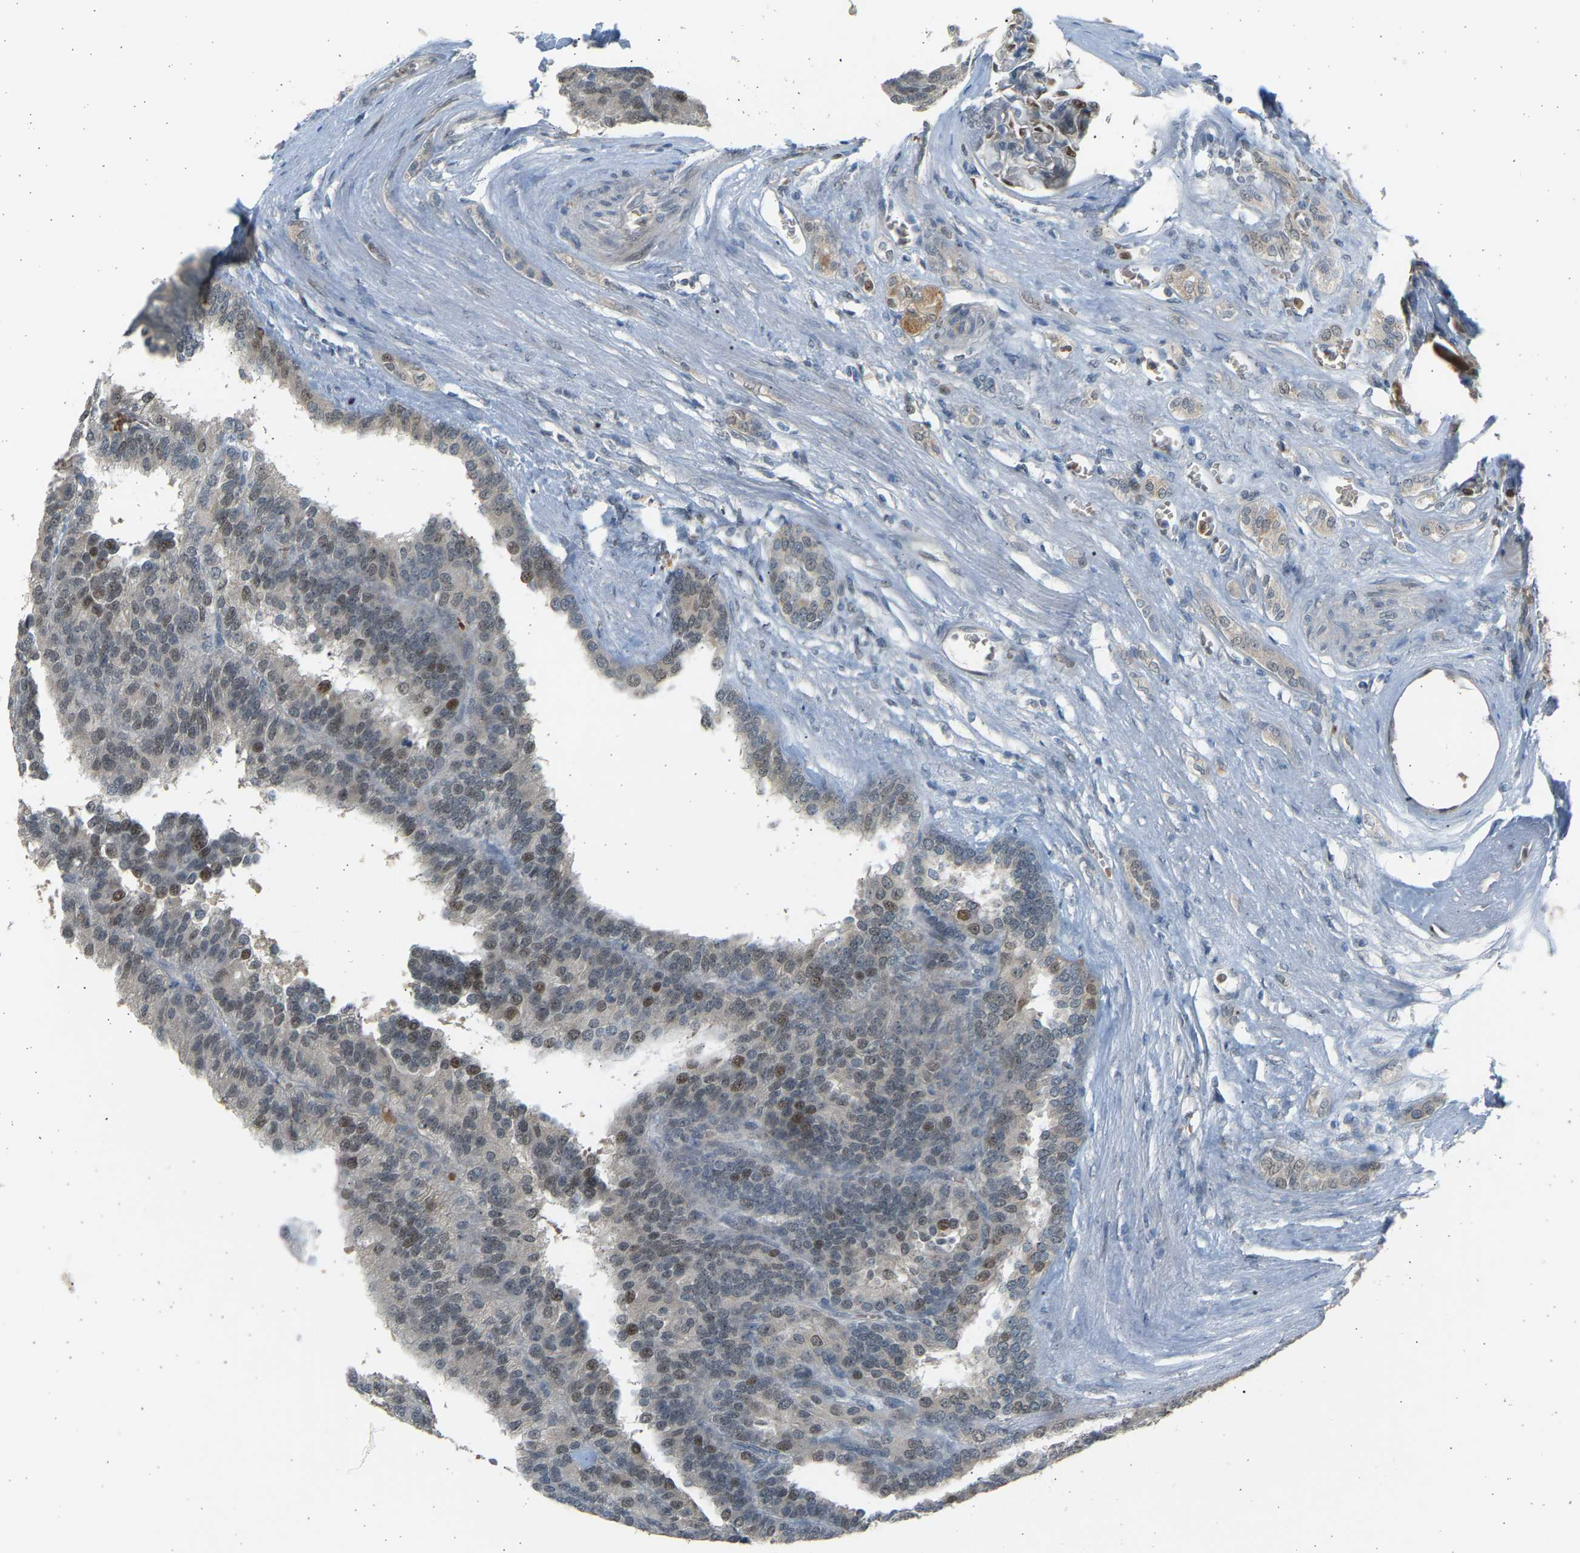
{"staining": {"intensity": "moderate", "quantity": "25%-75%", "location": "nuclear"}, "tissue": "renal cancer", "cell_type": "Tumor cells", "image_type": "cancer", "snomed": [{"axis": "morphology", "description": "Adenocarcinoma, NOS"}, {"axis": "topography", "description": "Kidney"}], "caption": "A histopathology image showing moderate nuclear expression in about 25%-75% of tumor cells in renal cancer, as visualized by brown immunohistochemical staining.", "gene": "BIRC2", "patient": {"sex": "male", "age": 46}}